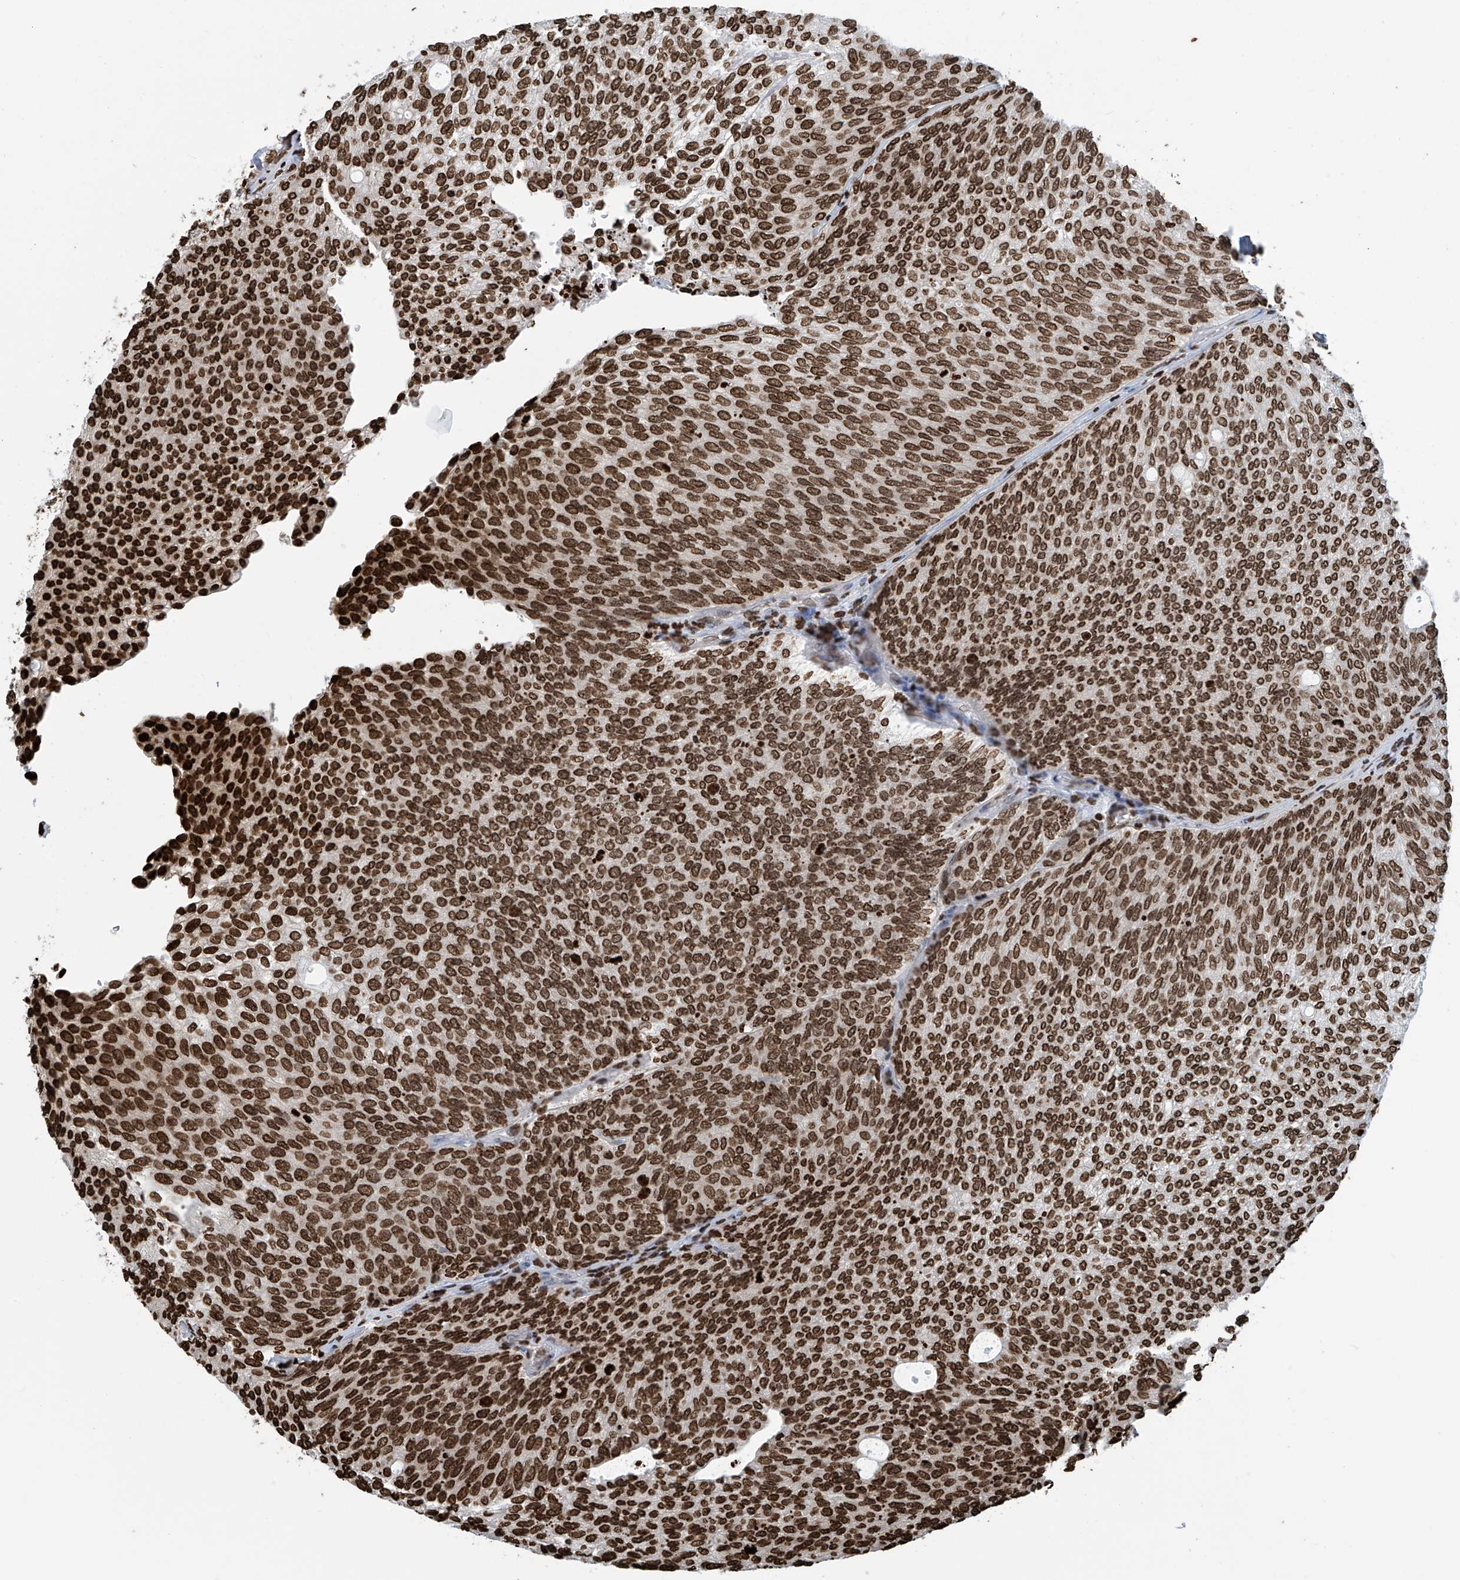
{"staining": {"intensity": "strong", "quantity": ">75%", "location": "nuclear"}, "tissue": "urothelial cancer", "cell_type": "Tumor cells", "image_type": "cancer", "snomed": [{"axis": "morphology", "description": "Urothelial carcinoma, Low grade"}, {"axis": "topography", "description": "Urinary bladder"}], "caption": "The image exhibits immunohistochemical staining of low-grade urothelial carcinoma. There is strong nuclear expression is seen in approximately >75% of tumor cells.", "gene": "DPPA2", "patient": {"sex": "female", "age": 79}}